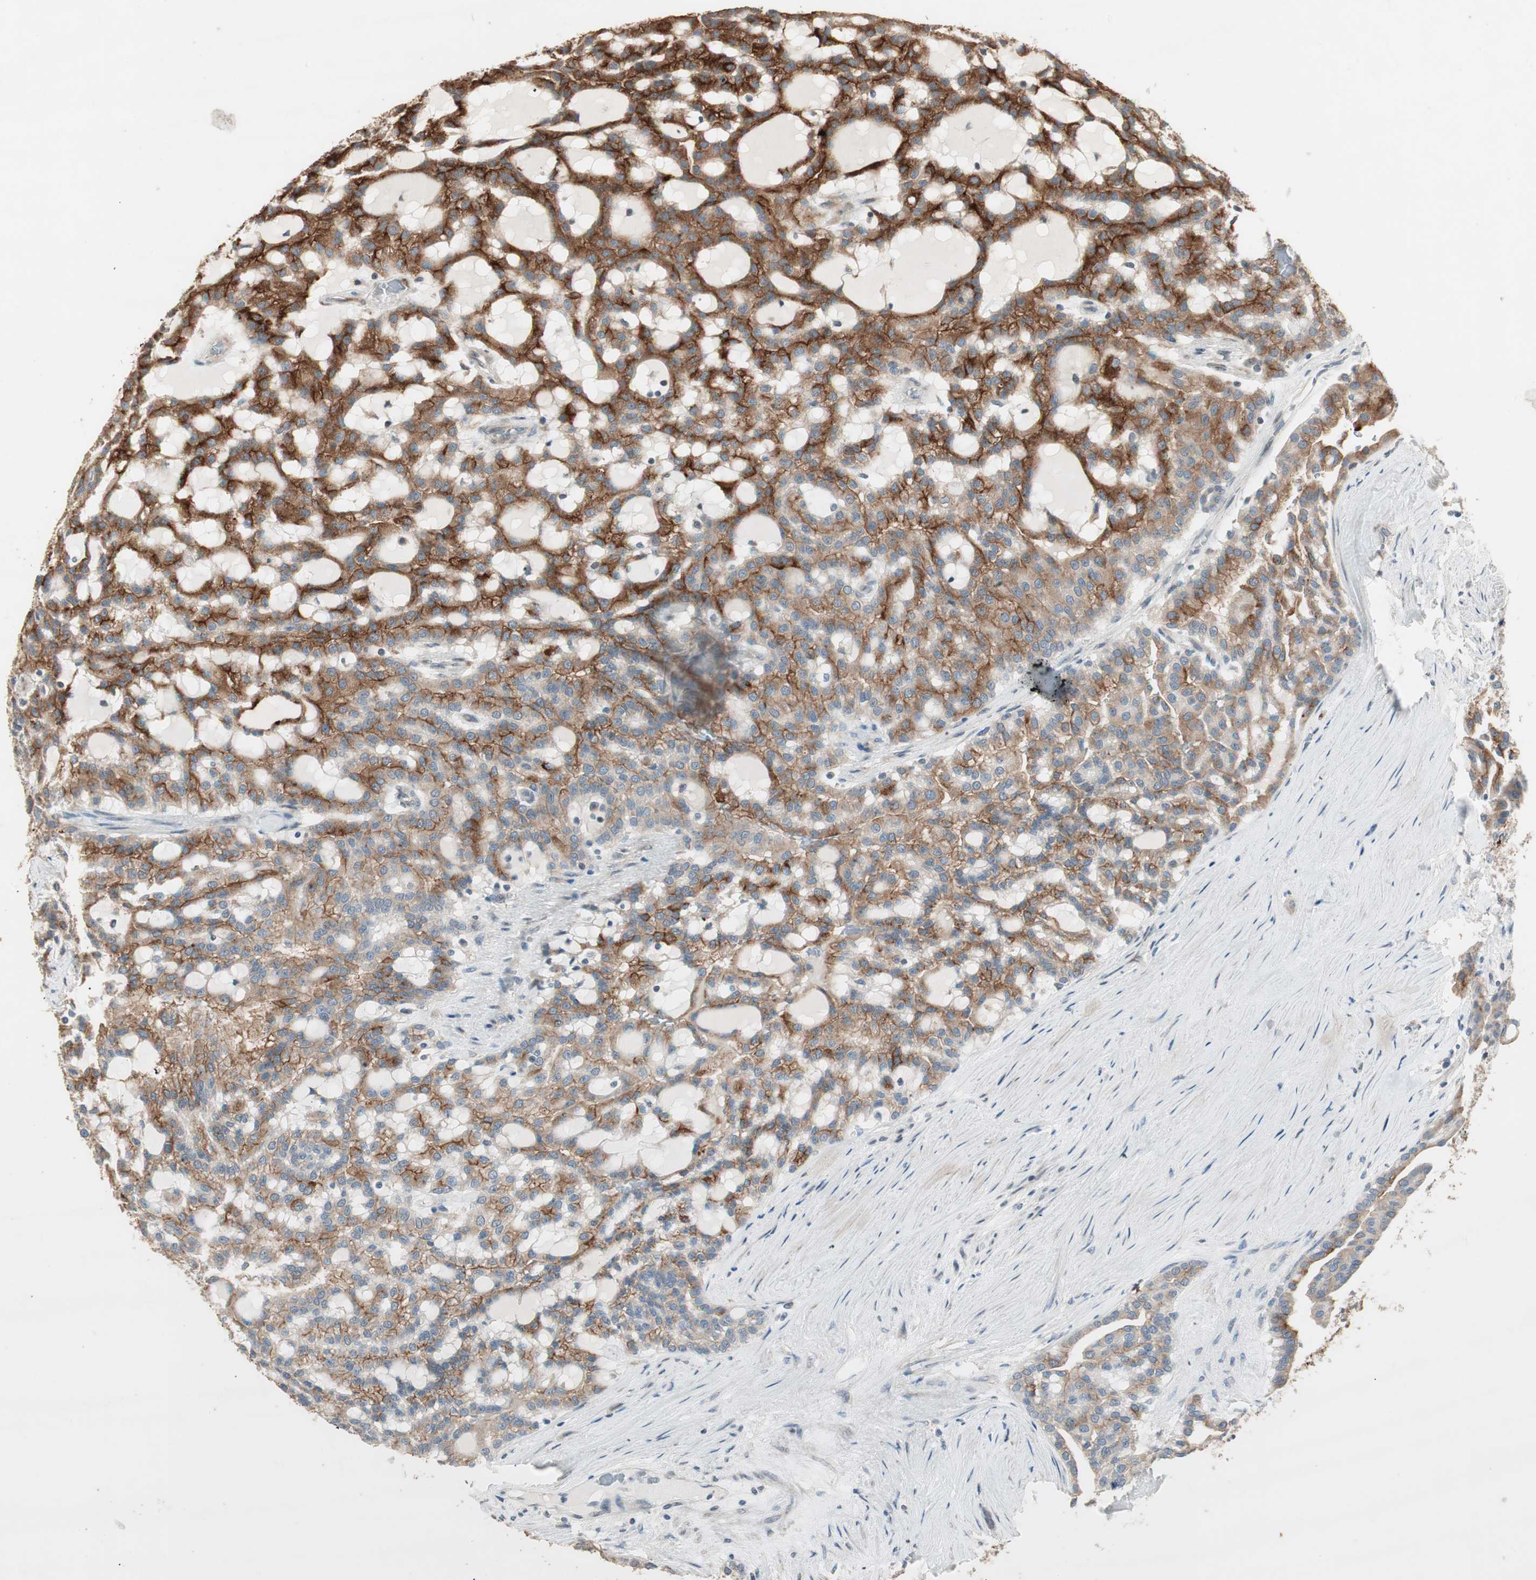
{"staining": {"intensity": "strong", "quantity": ">75%", "location": "cytoplasmic/membranous"}, "tissue": "renal cancer", "cell_type": "Tumor cells", "image_type": "cancer", "snomed": [{"axis": "morphology", "description": "Adenocarcinoma, NOS"}, {"axis": "topography", "description": "Kidney"}], "caption": "Renal cancer (adenocarcinoma) was stained to show a protein in brown. There is high levels of strong cytoplasmic/membranous expression in about >75% of tumor cells. (DAB (3,3'-diaminobenzidine) IHC with brightfield microscopy, high magnification).", "gene": "RARRES1", "patient": {"sex": "male", "age": 63}}